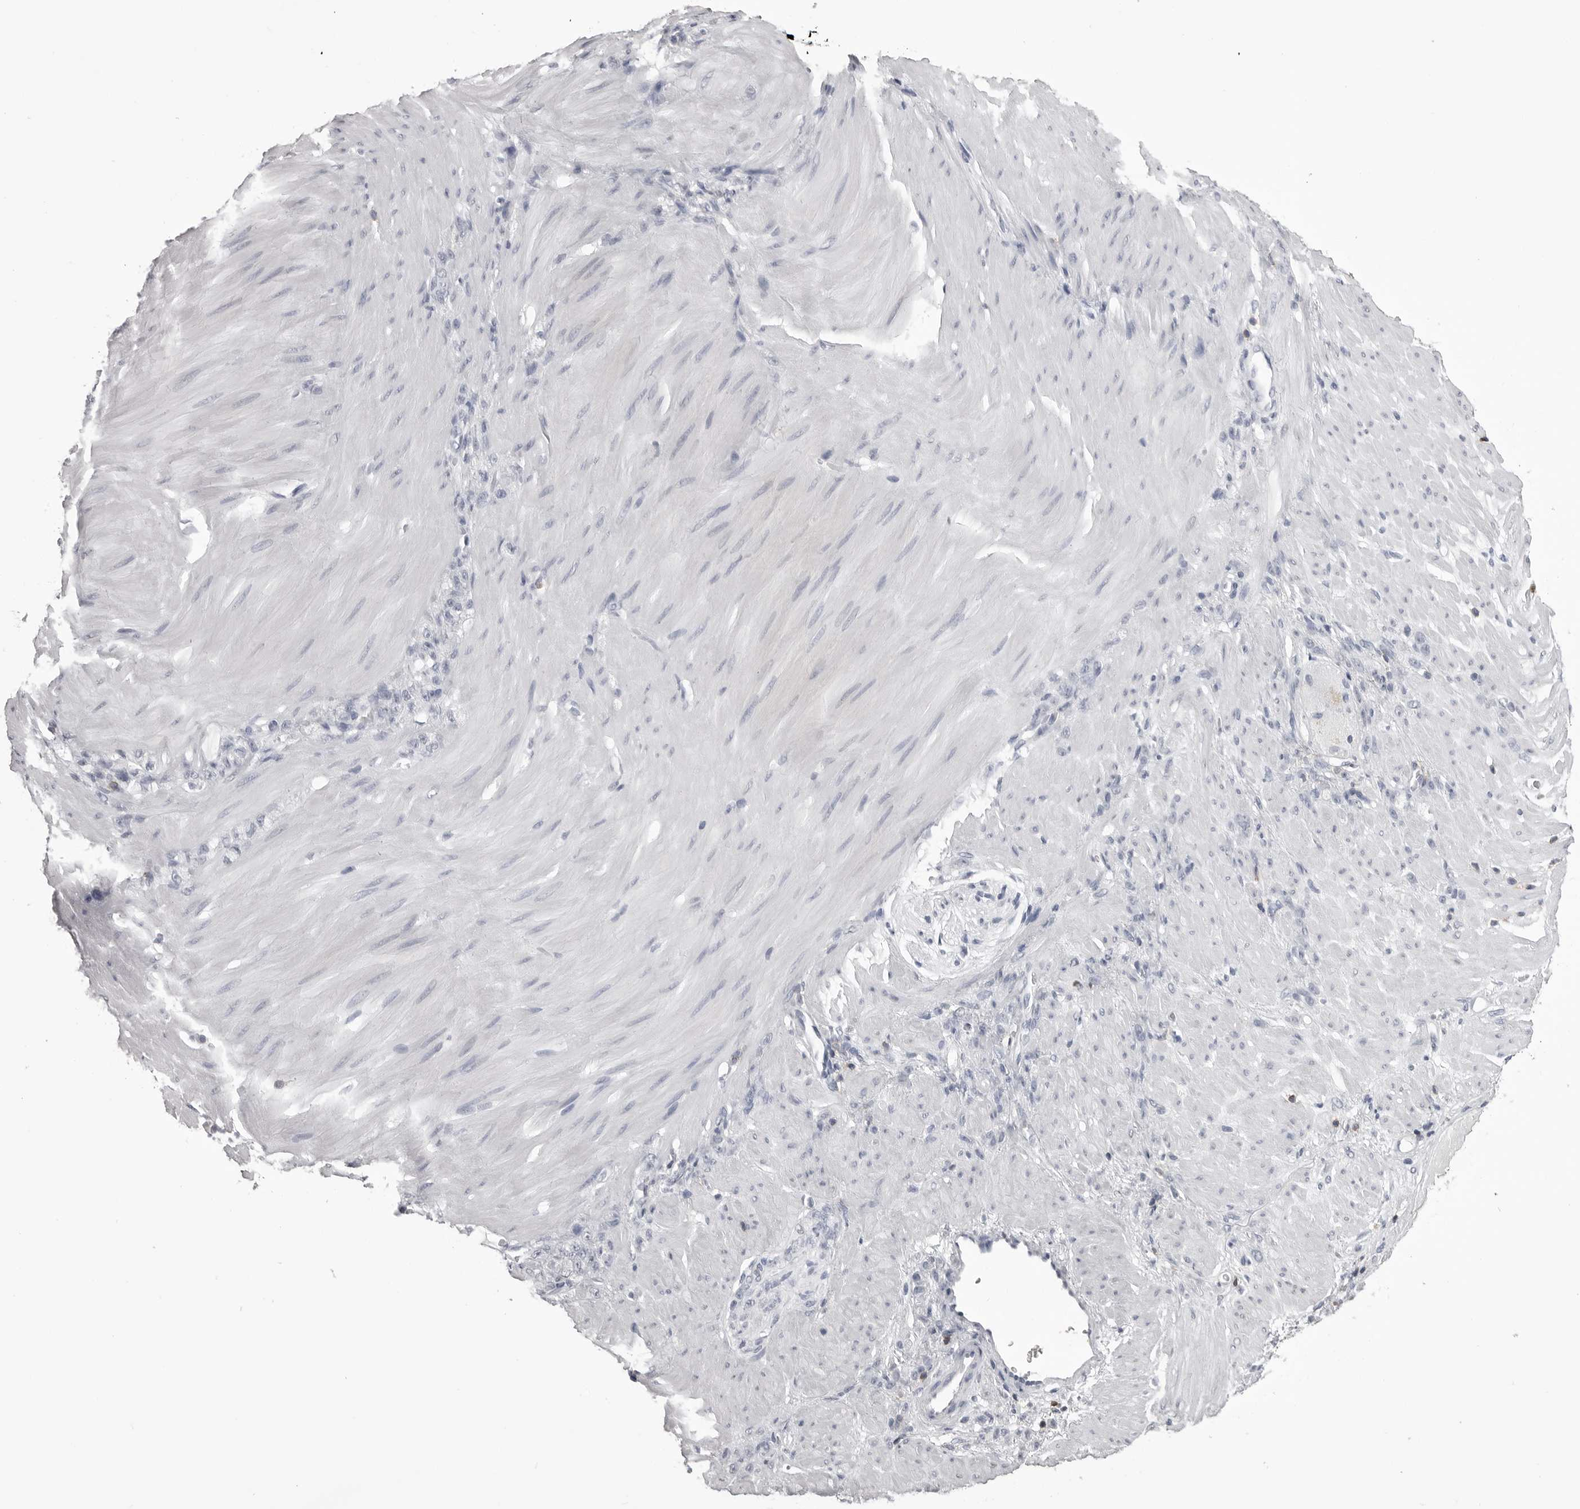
{"staining": {"intensity": "negative", "quantity": "none", "location": "none"}, "tissue": "stomach cancer", "cell_type": "Tumor cells", "image_type": "cancer", "snomed": [{"axis": "morphology", "description": "Normal tissue, NOS"}, {"axis": "morphology", "description": "Adenocarcinoma, NOS"}, {"axis": "topography", "description": "Stomach"}], "caption": "IHC of stomach cancer reveals no expression in tumor cells.", "gene": "ITGAL", "patient": {"sex": "male", "age": 82}}